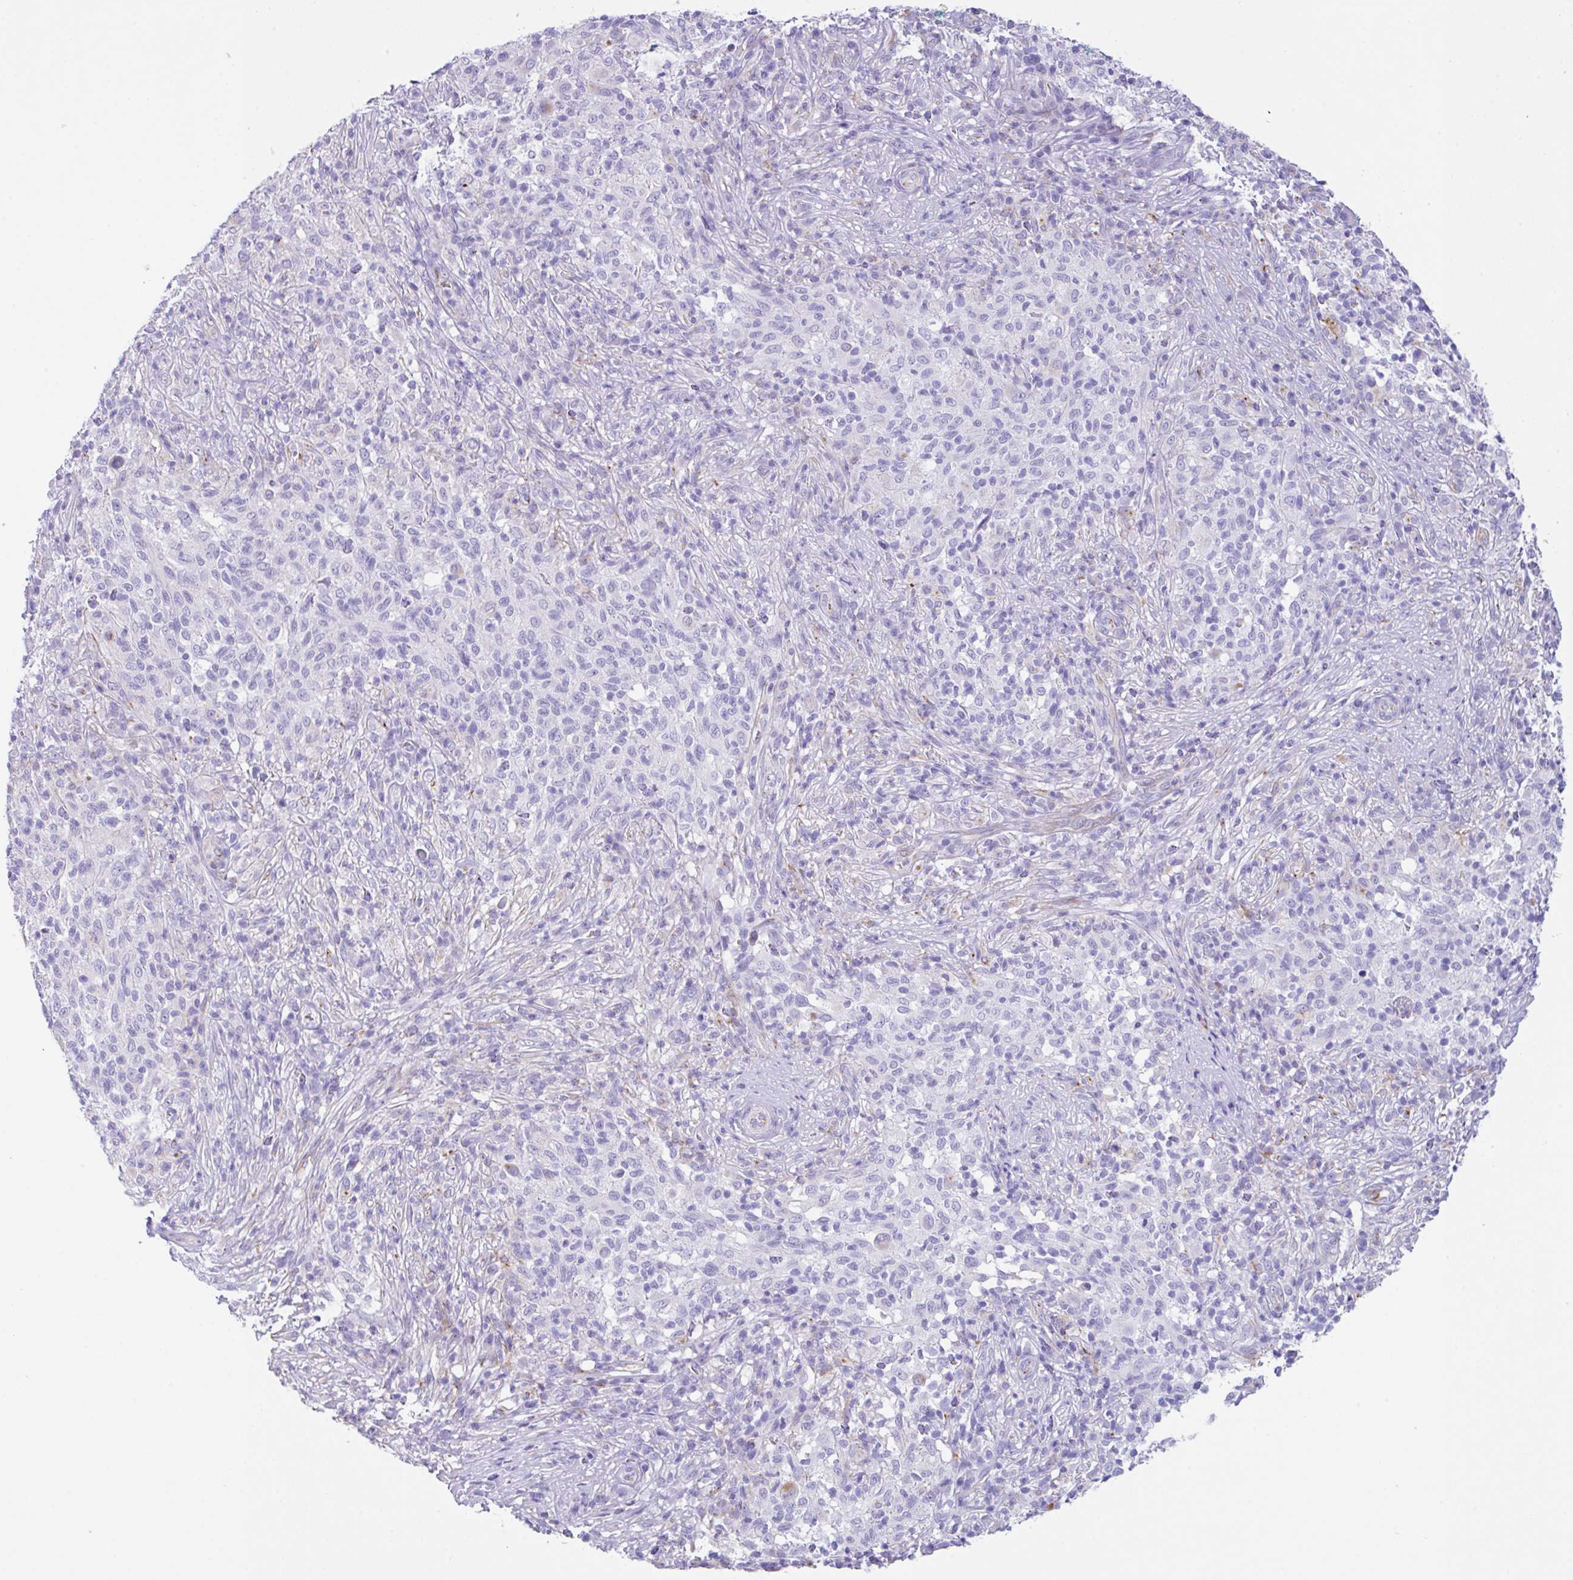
{"staining": {"intensity": "negative", "quantity": "none", "location": "none"}, "tissue": "melanoma", "cell_type": "Tumor cells", "image_type": "cancer", "snomed": [{"axis": "morphology", "description": "Malignant melanoma, NOS"}, {"axis": "topography", "description": "Skin"}], "caption": "High magnification brightfield microscopy of melanoma stained with DAB (3,3'-diaminobenzidine) (brown) and counterstained with hematoxylin (blue): tumor cells show no significant staining. Brightfield microscopy of IHC stained with DAB (3,3'-diaminobenzidine) (brown) and hematoxylin (blue), captured at high magnification.", "gene": "NDUFAF8", "patient": {"sex": "male", "age": 66}}